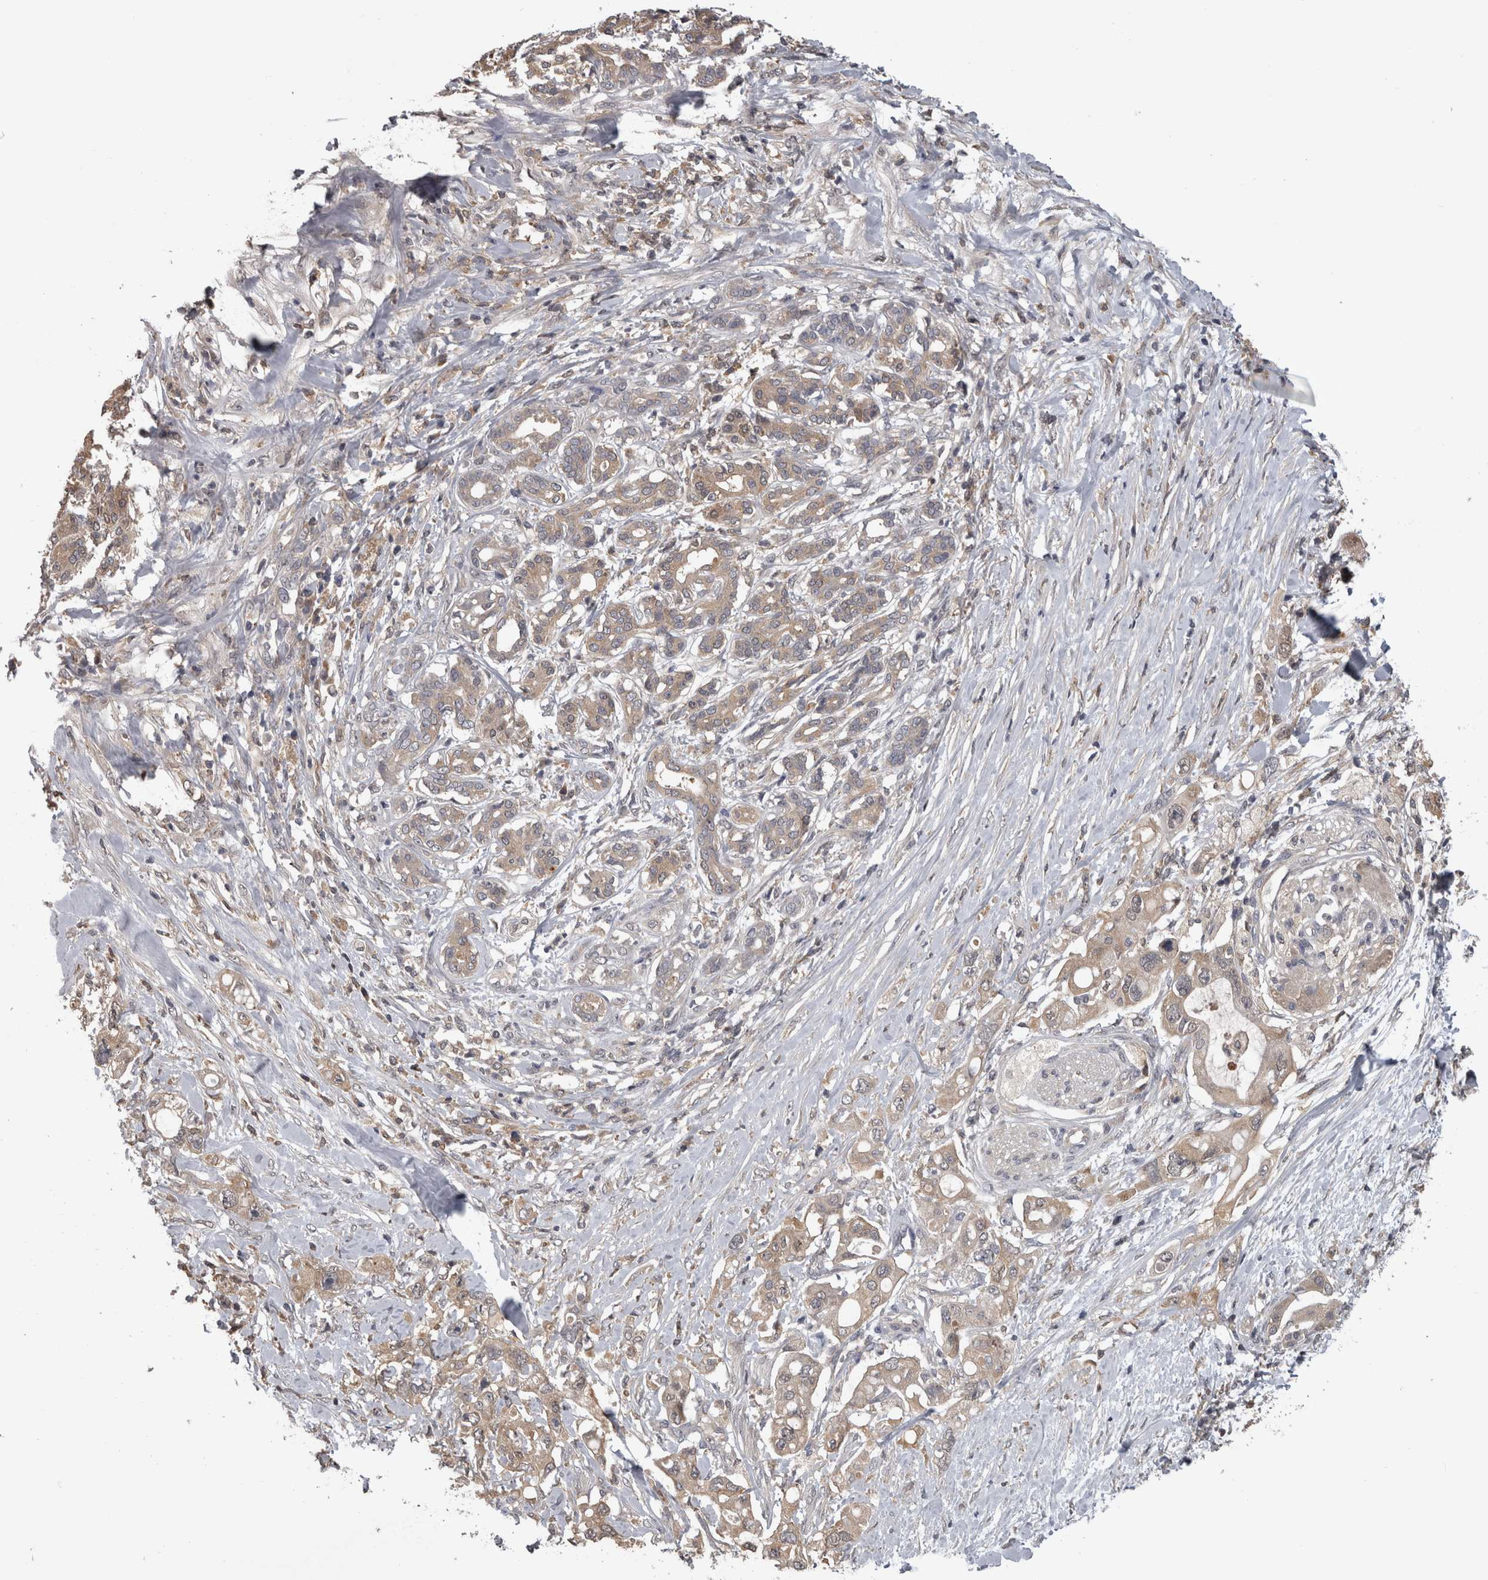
{"staining": {"intensity": "weak", "quantity": ">75%", "location": "cytoplasmic/membranous"}, "tissue": "pancreatic cancer", "cell_type": "Tumor cells", "image_type": "cancer", "snomed": [{"axis": "morphology", "description": "Adenocarcinoma, NOS"}, {"axis": "topography", "description": "Pancreas"}], "caption": "Immunohistochemistry image of human adenocarcinoma (pancreatic) stained for a protein (brown), which demonstrates low levels of weak cytoplasmic/membranous staining in approximately >75% of tumor cells.", "gene": "APRT", "patient": {"sex": "female", "age": 56}}